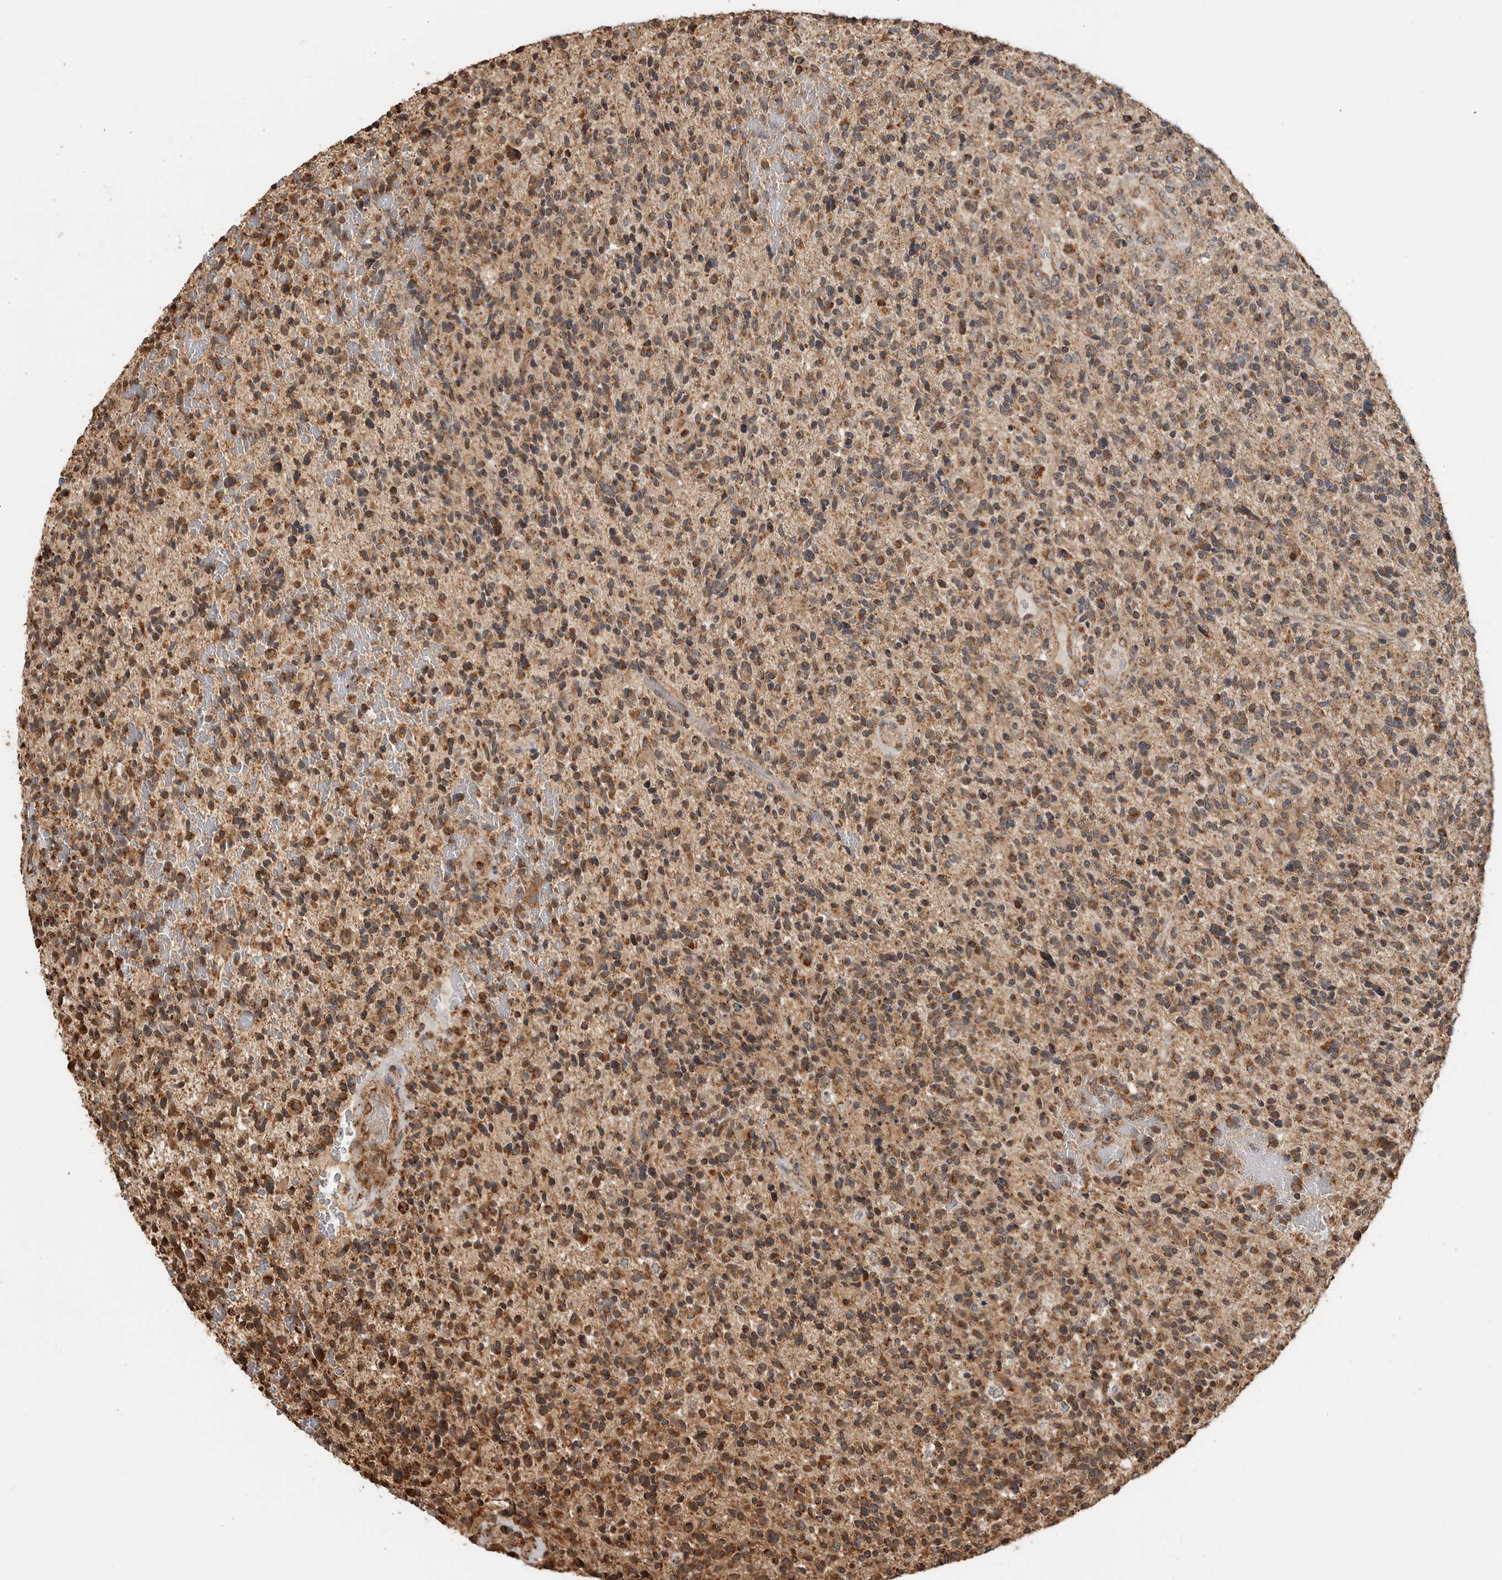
{"staining": {"intensity": "moderate", "quantity": "25%-75%", "location": "cytoplasmic/membranous"}, "tissue": "glioma", "cell_type": "Tumor cells", "image_type": "cancer", "snomed": [{"axis": "morphology", "description": "Glioma, malignant, High grade"}, {"axis": "topography", "description": "Brain"}], "caption": "A brown stain highlights moderate cytoplasmic/membranous positivity of a protein in malignant glioma (high-grade) tumor cells.", "gene": "GCNT2", "patient": {"sex": "male", "age": 72}}